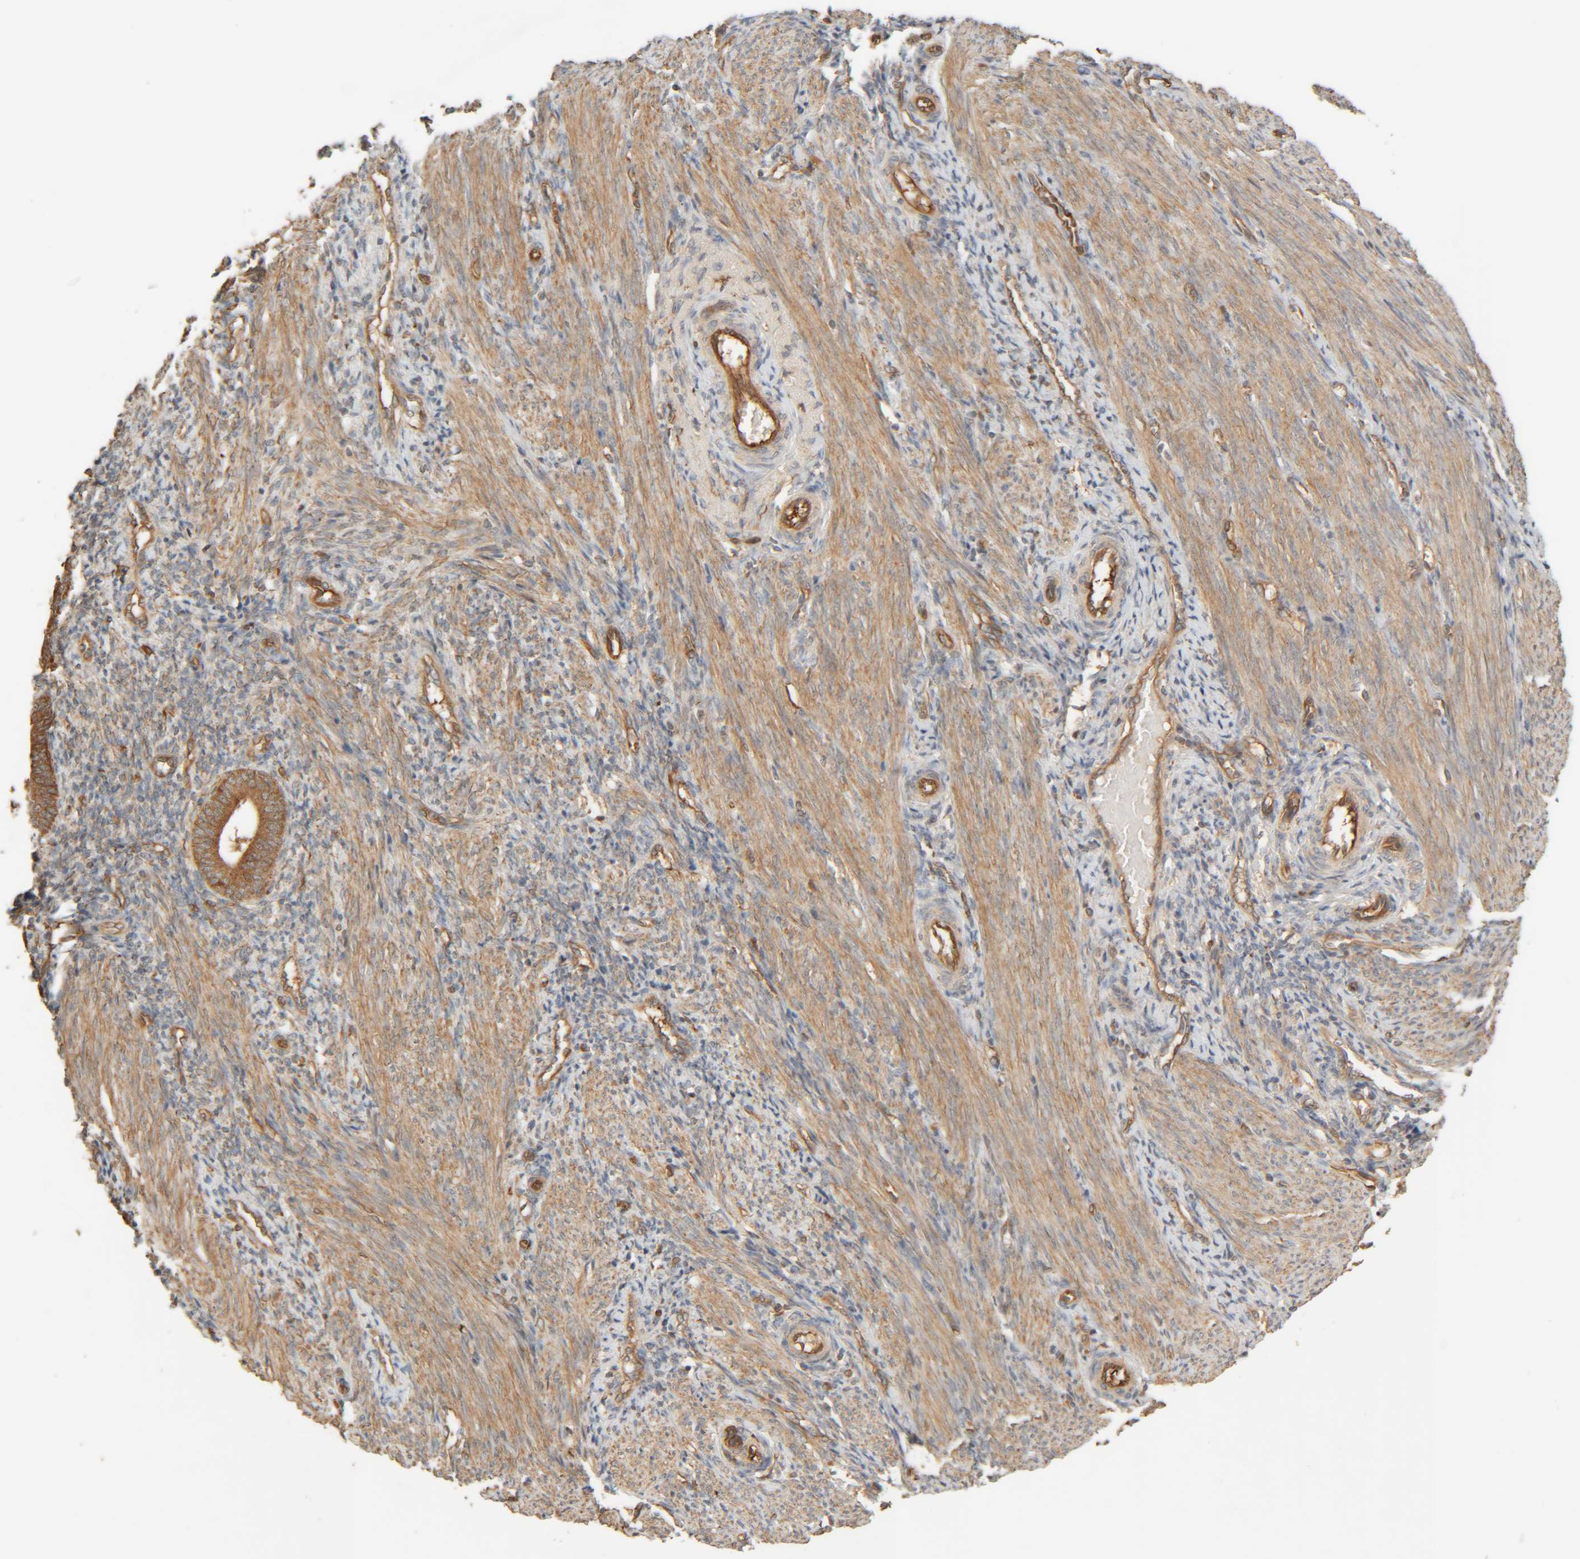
{"staining": {"intensity": "moderate", "quantity": ">75%", "location": "cytoplasmic/membranous"}, "tissue": "endometrium", "cell_type": "Cells in endometrial stroma", "image_type": "normal", "snomed": [{"axis": "morphology", "description": "Normal tissue, NOS"}, {"axis": "topography", "description": "Uterus"}, {"axis": "topography", "description": "Endometrium"}], "caption": "Immunohistochemical staining of unremarkable endometrium shows >75% levels of moderate cytoplasmic/membranous protein positivity in about >75% of cells in endometrial stroma.", "gene": "TMEM192", "patient": {"sex": "female", "age": 33}}